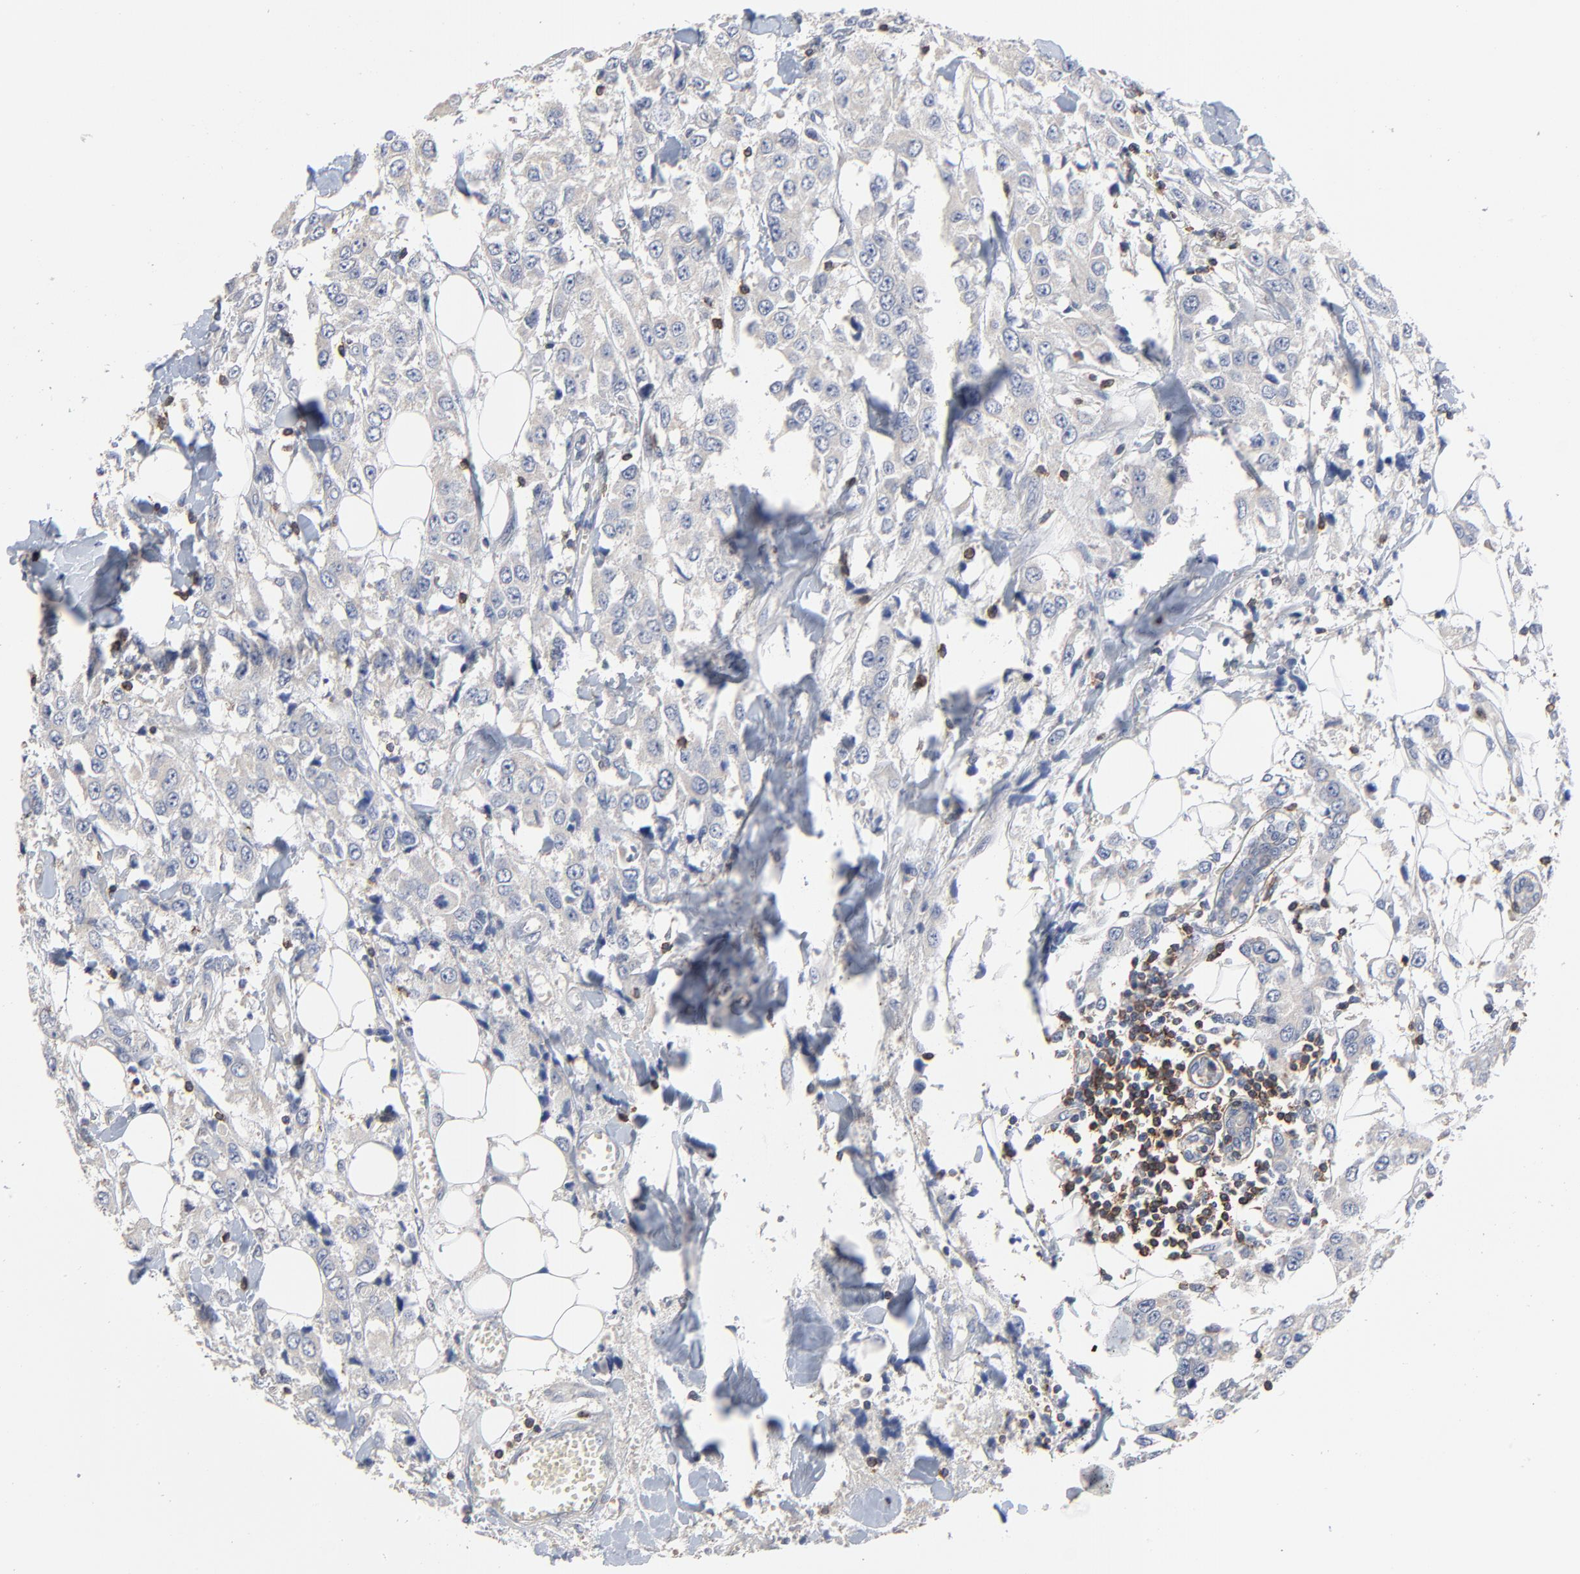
{"staining": {"intensity": "negative", "quantity": "none", "location": "none"}, "tissue": "breast cancer", "cell_type": "Tumor cells", "image_type": "cancer", "snomed": [{"axis": "morphology", "description": "Duct carcinoma"}, {"axis": "topography", "description": "Breast"}], "caption": "The photomicrograph exhibits no staining of tumor cells in breast cancer.", "gene": "SKAP1", "patient": {"sex": "female", "age": 58}}